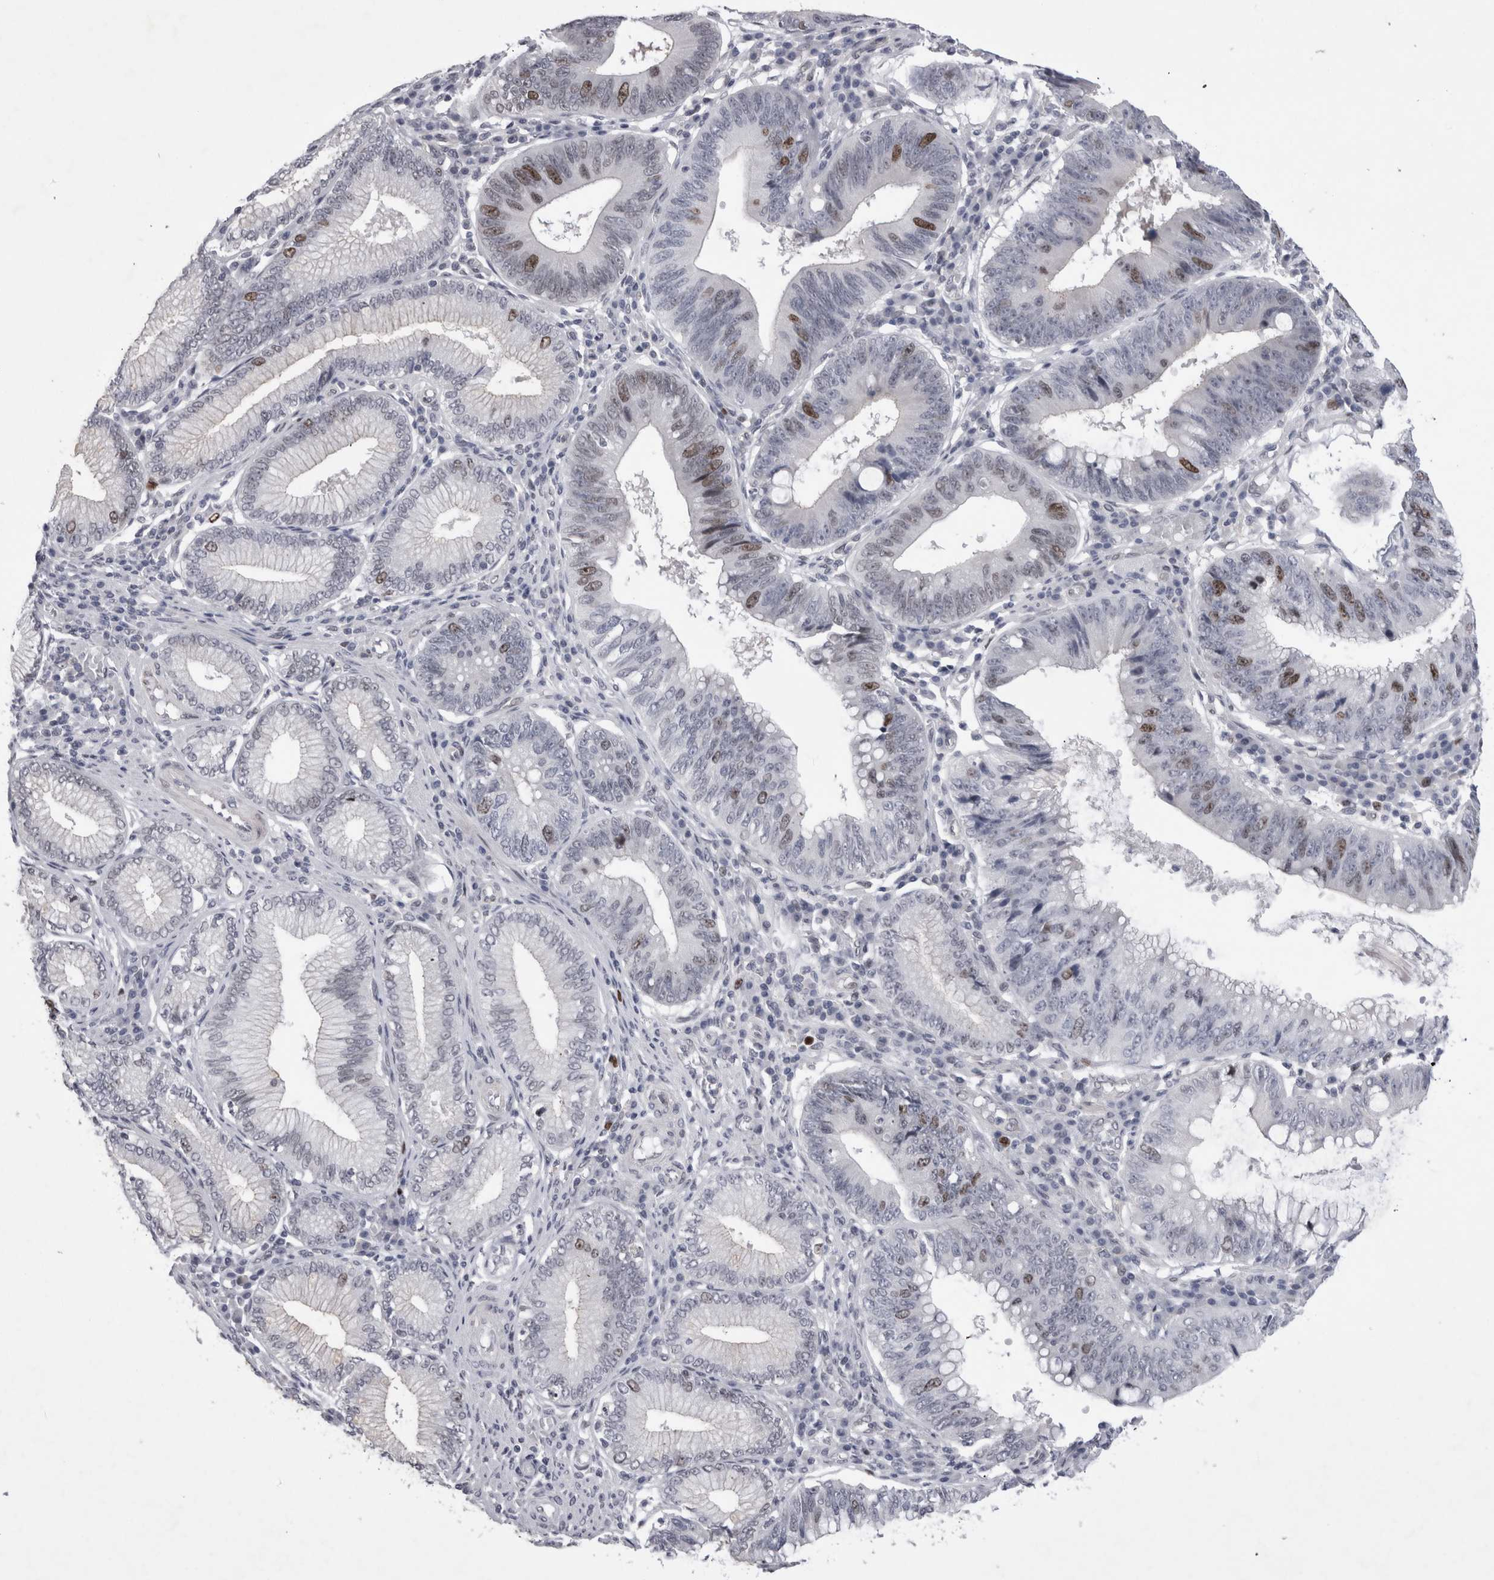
{"staining": {"intensity": "moderate", "quantity": "<25%", "location": "nuclear"}, "tissue": "stomach cancer", "cell_type": "Tumor cells", "image_type": "cancer", "snomed": [{"axis": "morphology", "description": "Adenocarcinoma, NOS"}, {"axis": "topography", "description": "Stomach"}], "caption": "This photomicrograph displays immunohistochemistry (IHC) staining of adenocarcinoma (stomach), with low moderate nuclear staining in about <25% of tumor cells.", "gene": "KIF18B", "patient": {"sex": "male", "age": 59}}